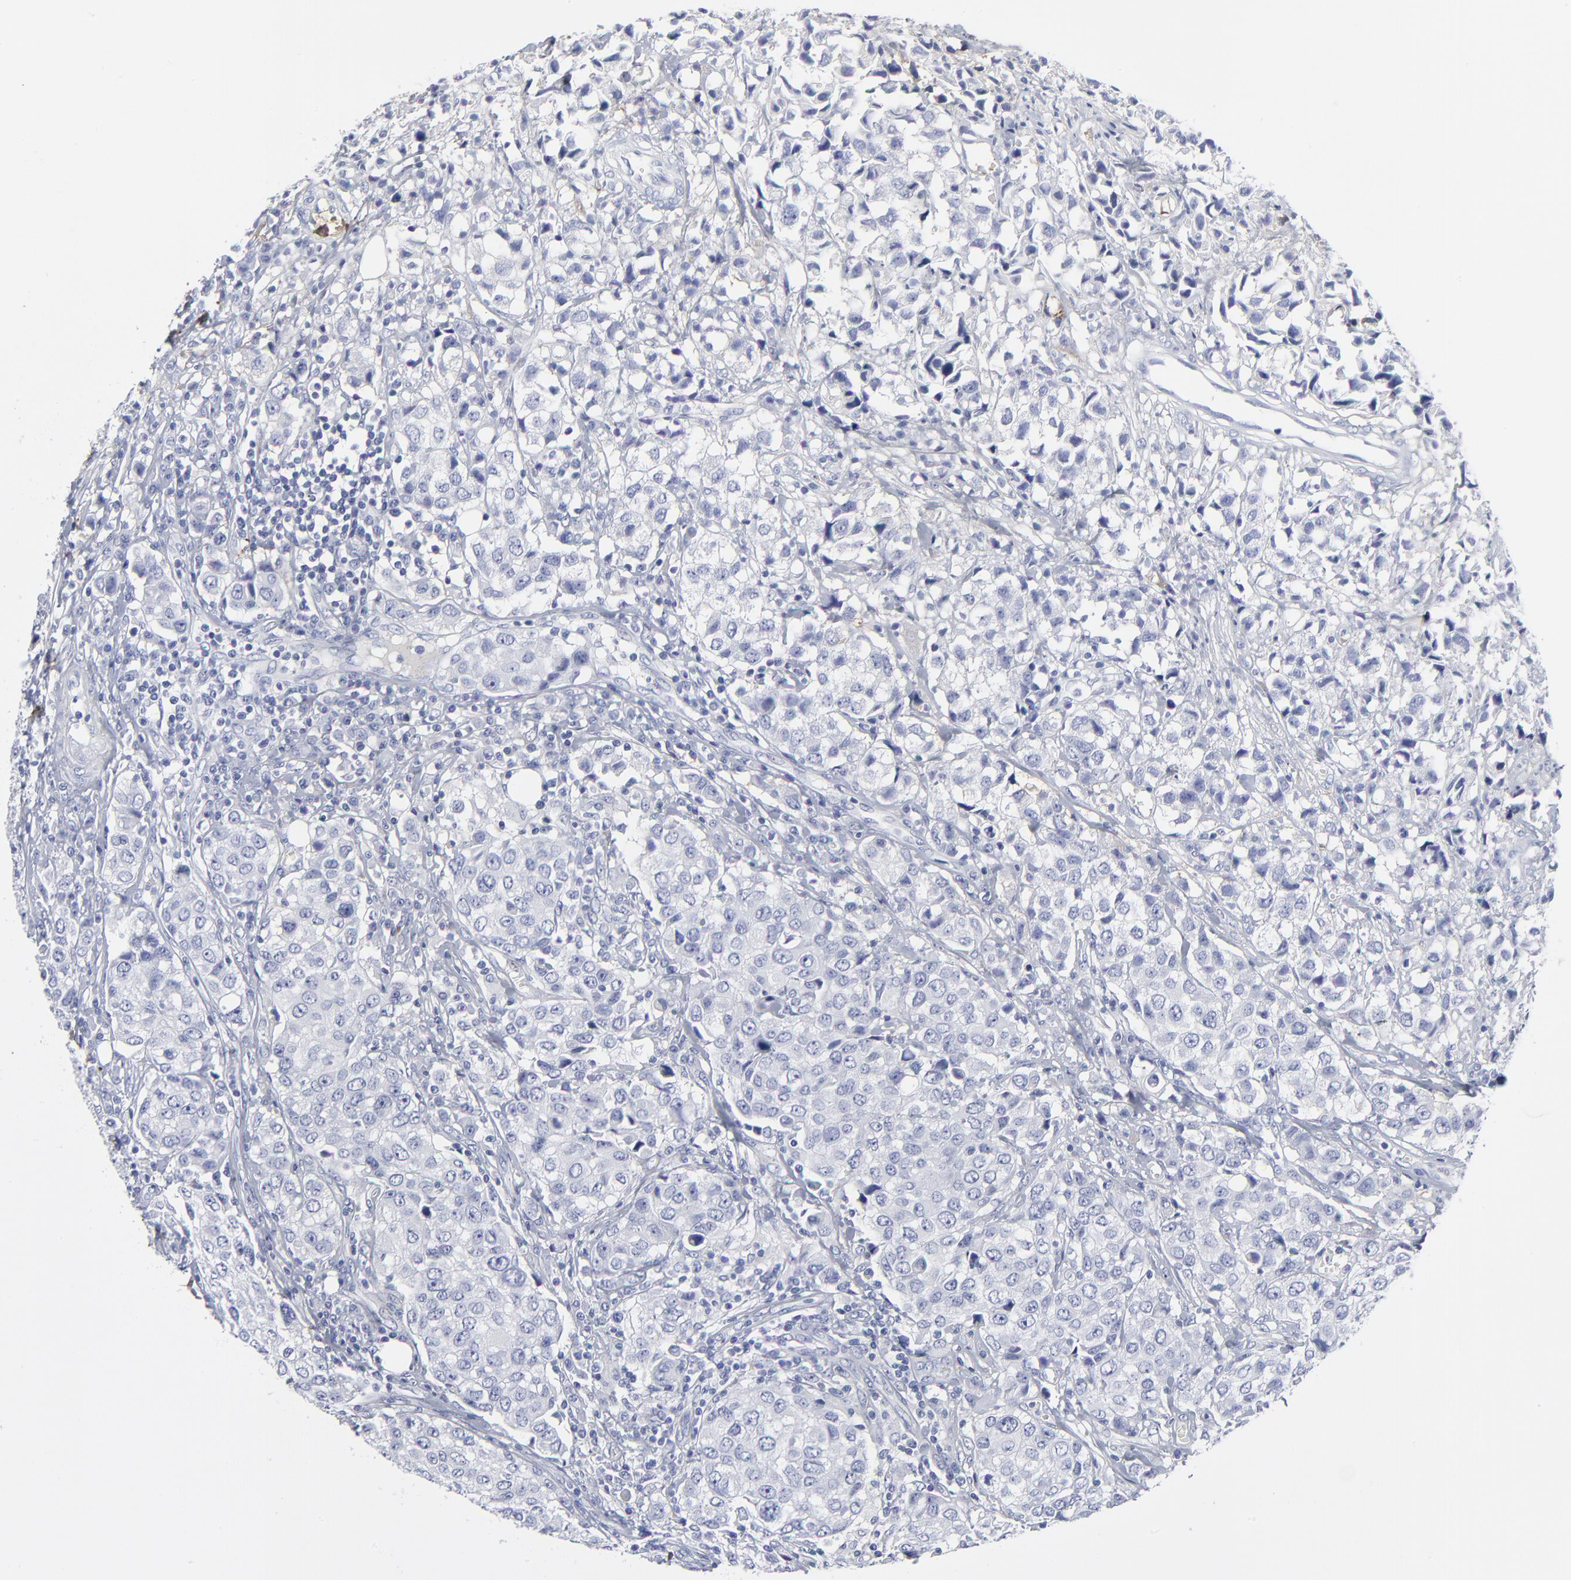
{"staining": {"intensity": "negative", "quantity": "none", "location": "none"}, "tissue": "urothelial cancer", "cell_type": "Tumor cells", "image_type": "cancer", "snomed": [{"axis": "morphology", "description": "Urothelial carcinoma, High grade"}, {"axis": "topography", "description": "Urinary bladder"}], "caption": "Tumor cells are negative for protein expression in human urothelial cancer. (IHC, brightfield microscopy, high magnification).", "gene": "DCN", "patient": {"sex": "female", "age": 75}}